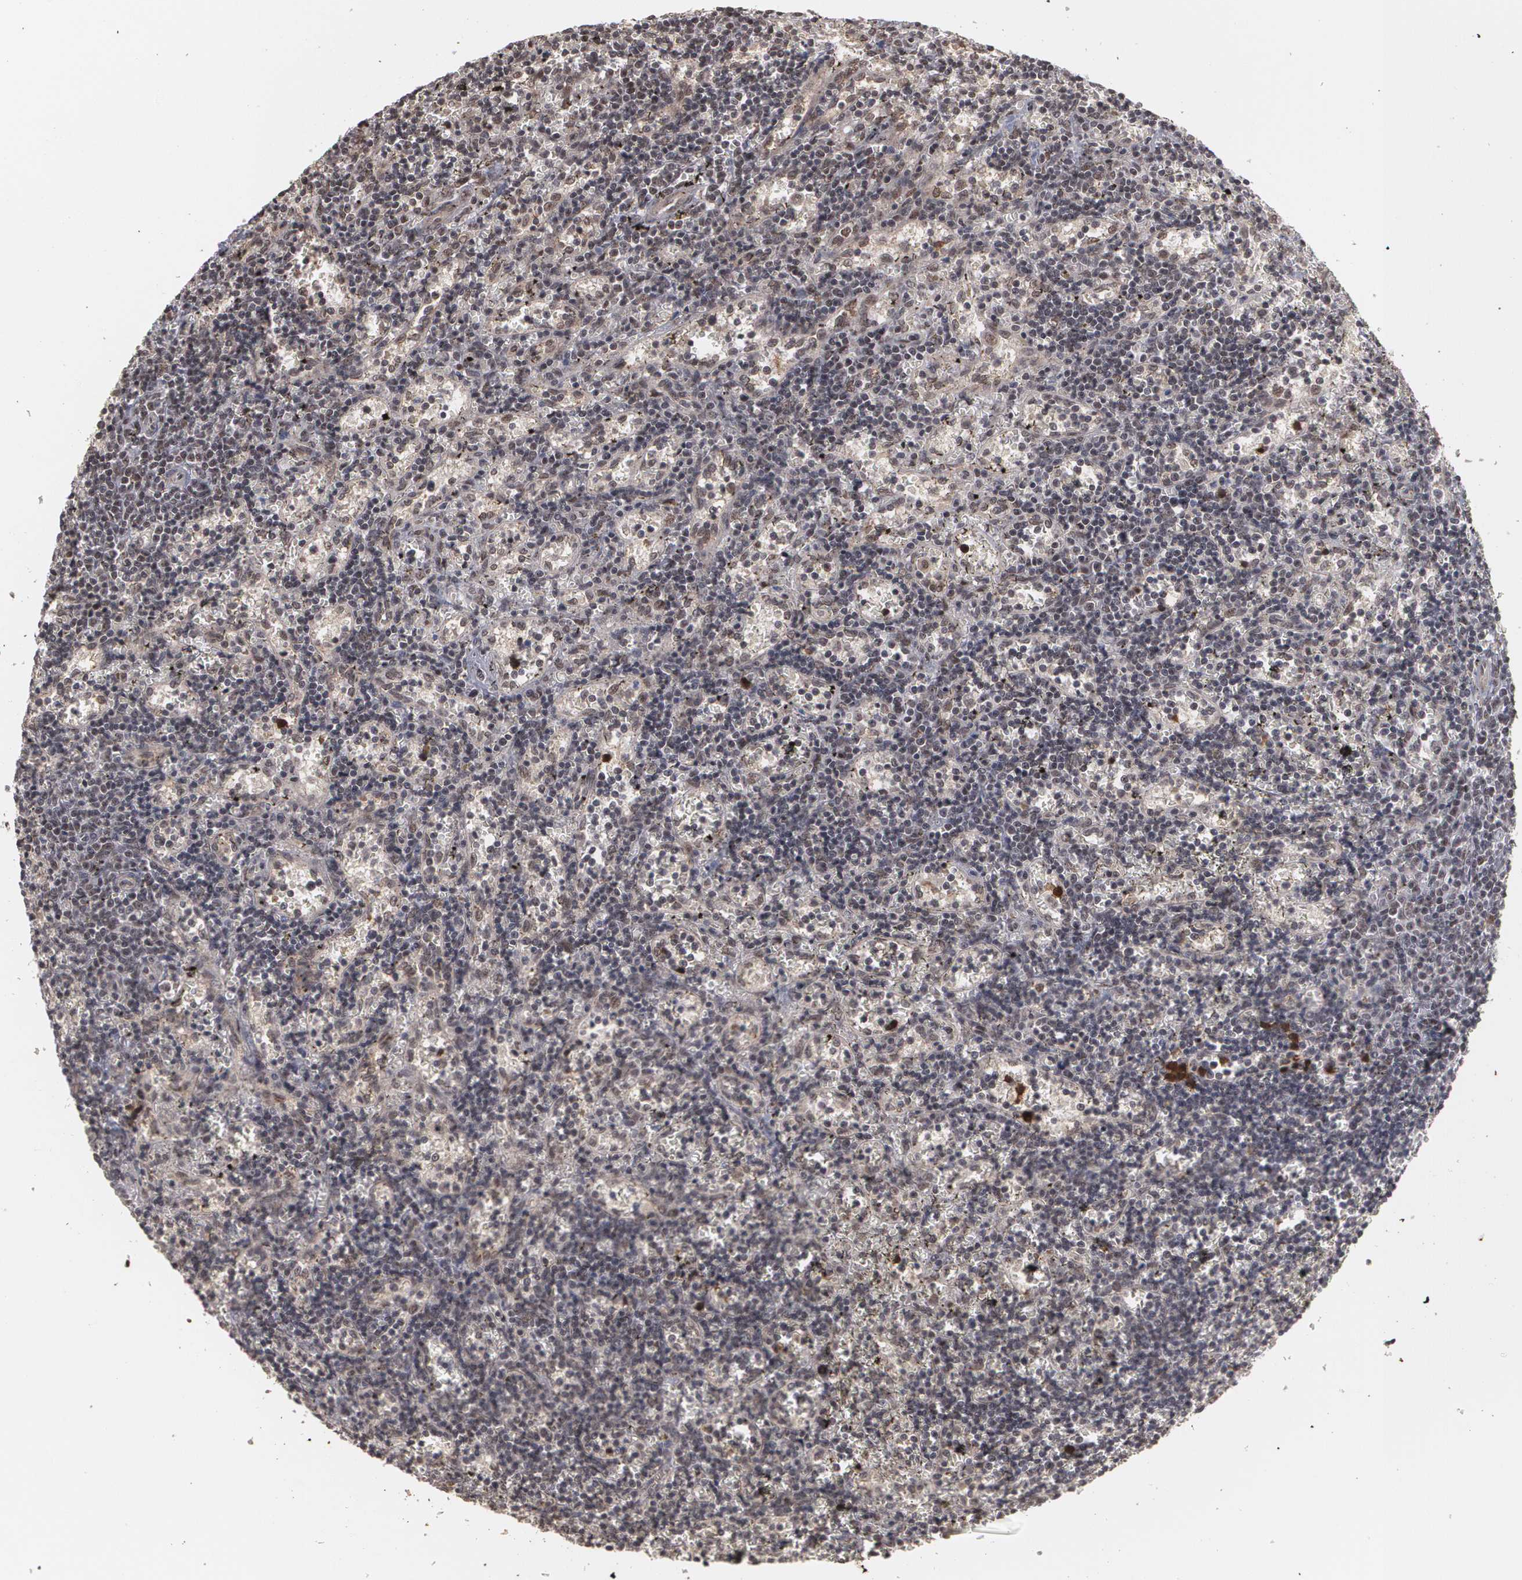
{"staining": {"intensity": "weak", "quantity": ">75%", "location": "nuclear"}, "tissue": "lymphoma", "cell_type": "Tumor cells", "image_type": "cancer", "snomed": [{"axis": "morphology", "description": "Malignant lymphoma, non-Hodgkin's type, Low grade"}, {"axis": "topography", "description": "Spleen"}], "caption": "A brown stain shows weak nuclear staining of a protein in human lymphoma tumor cells.", "gene": "ZNF75A", "patient": {"sex": "male", "age": 60}}